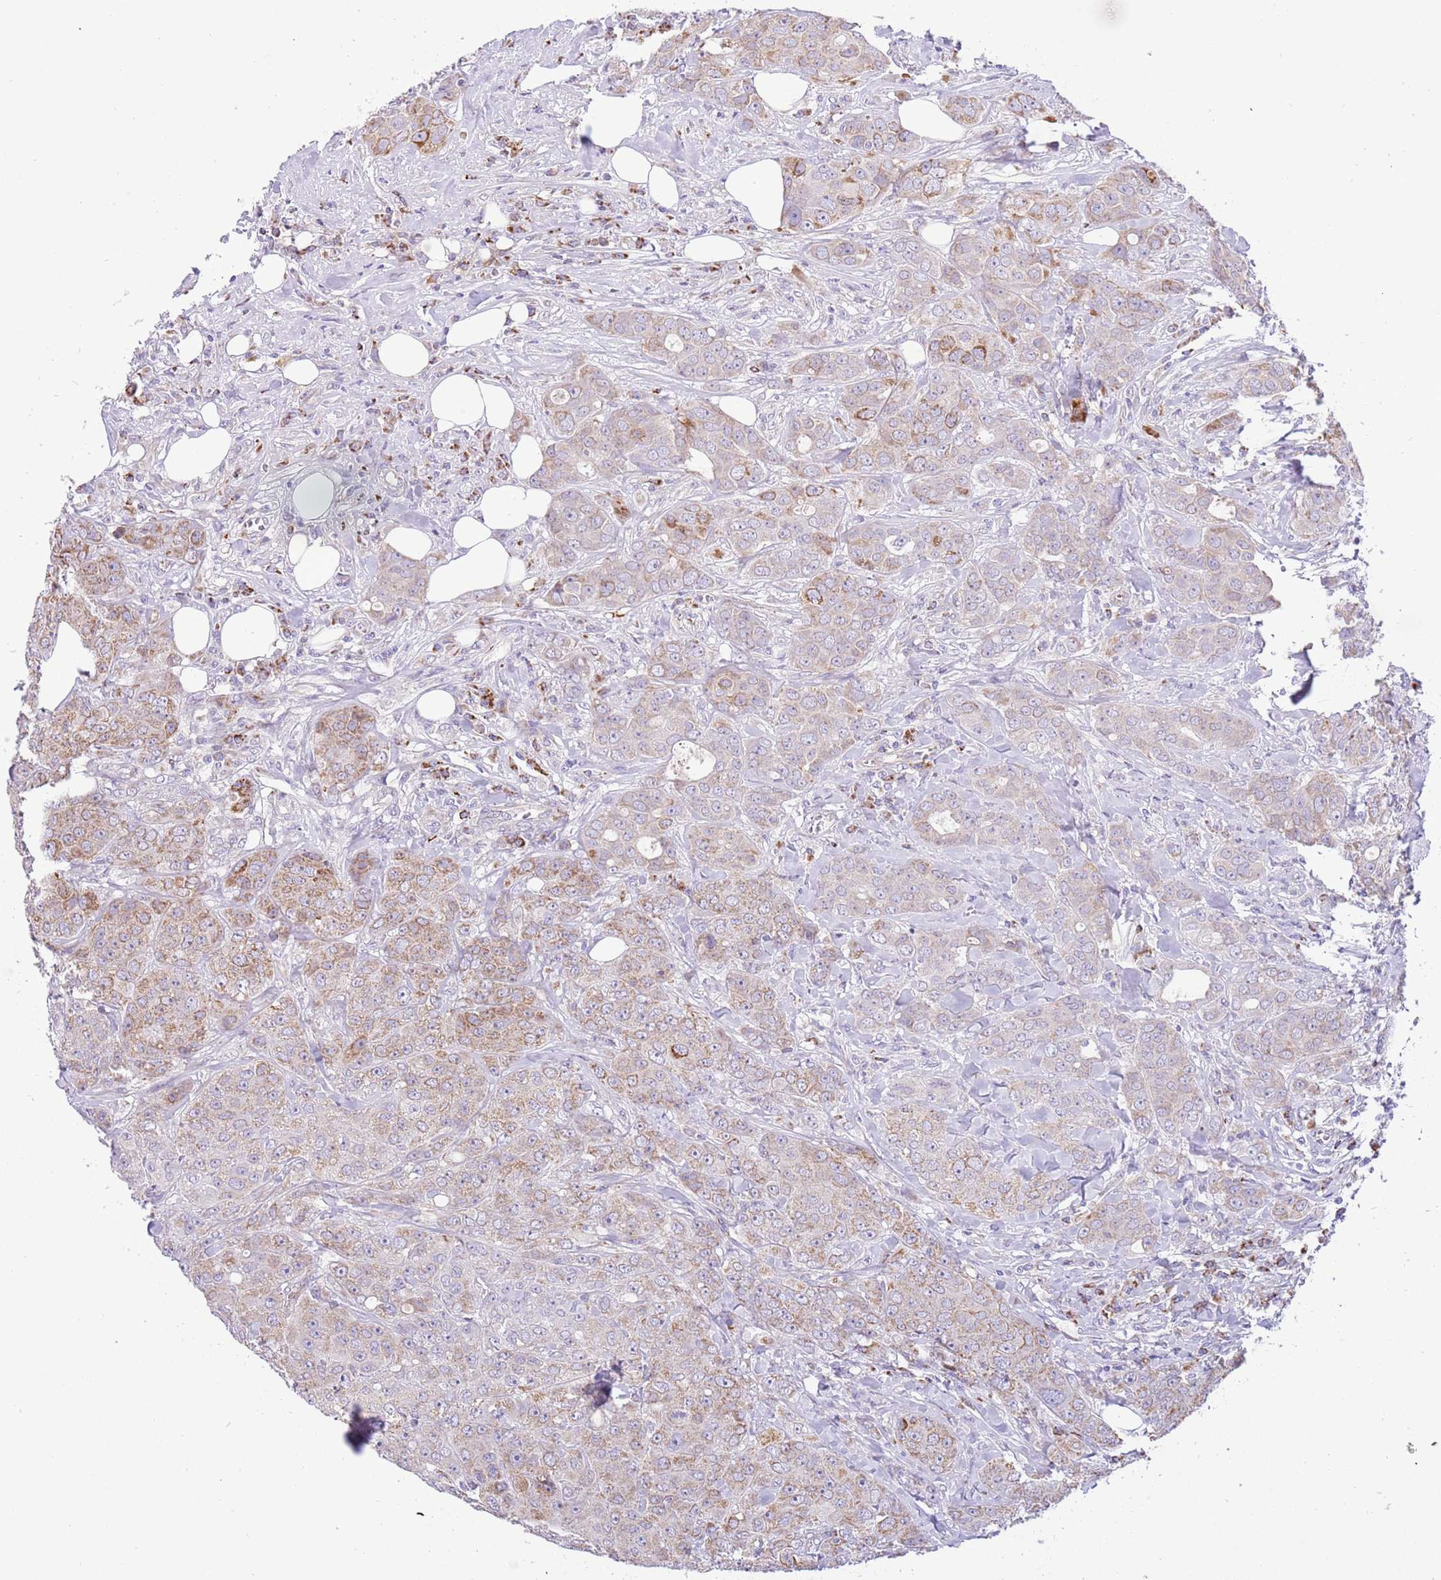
{"staining": {"intensity": "moderate", "quantity": "<25%", "location": "cytoplasmic/membranous"}, "tissue": "breast cancer", "cell_type": "Tumor cells", "image_type": "cancer", "snomed": [{"axis": "morphology", "description": "Duct carcinoma"}, {"axis": "topography", "description": "Breast"}], "caption": "Breast cancer (invasive ductal carcinoma) stained with a brown dye reveals moderate cytoplasmic/membranous positive staining in approximately <25% of tumor cells.", "gene": "COX17", "patient": {"sex": "female", "age": 43}}